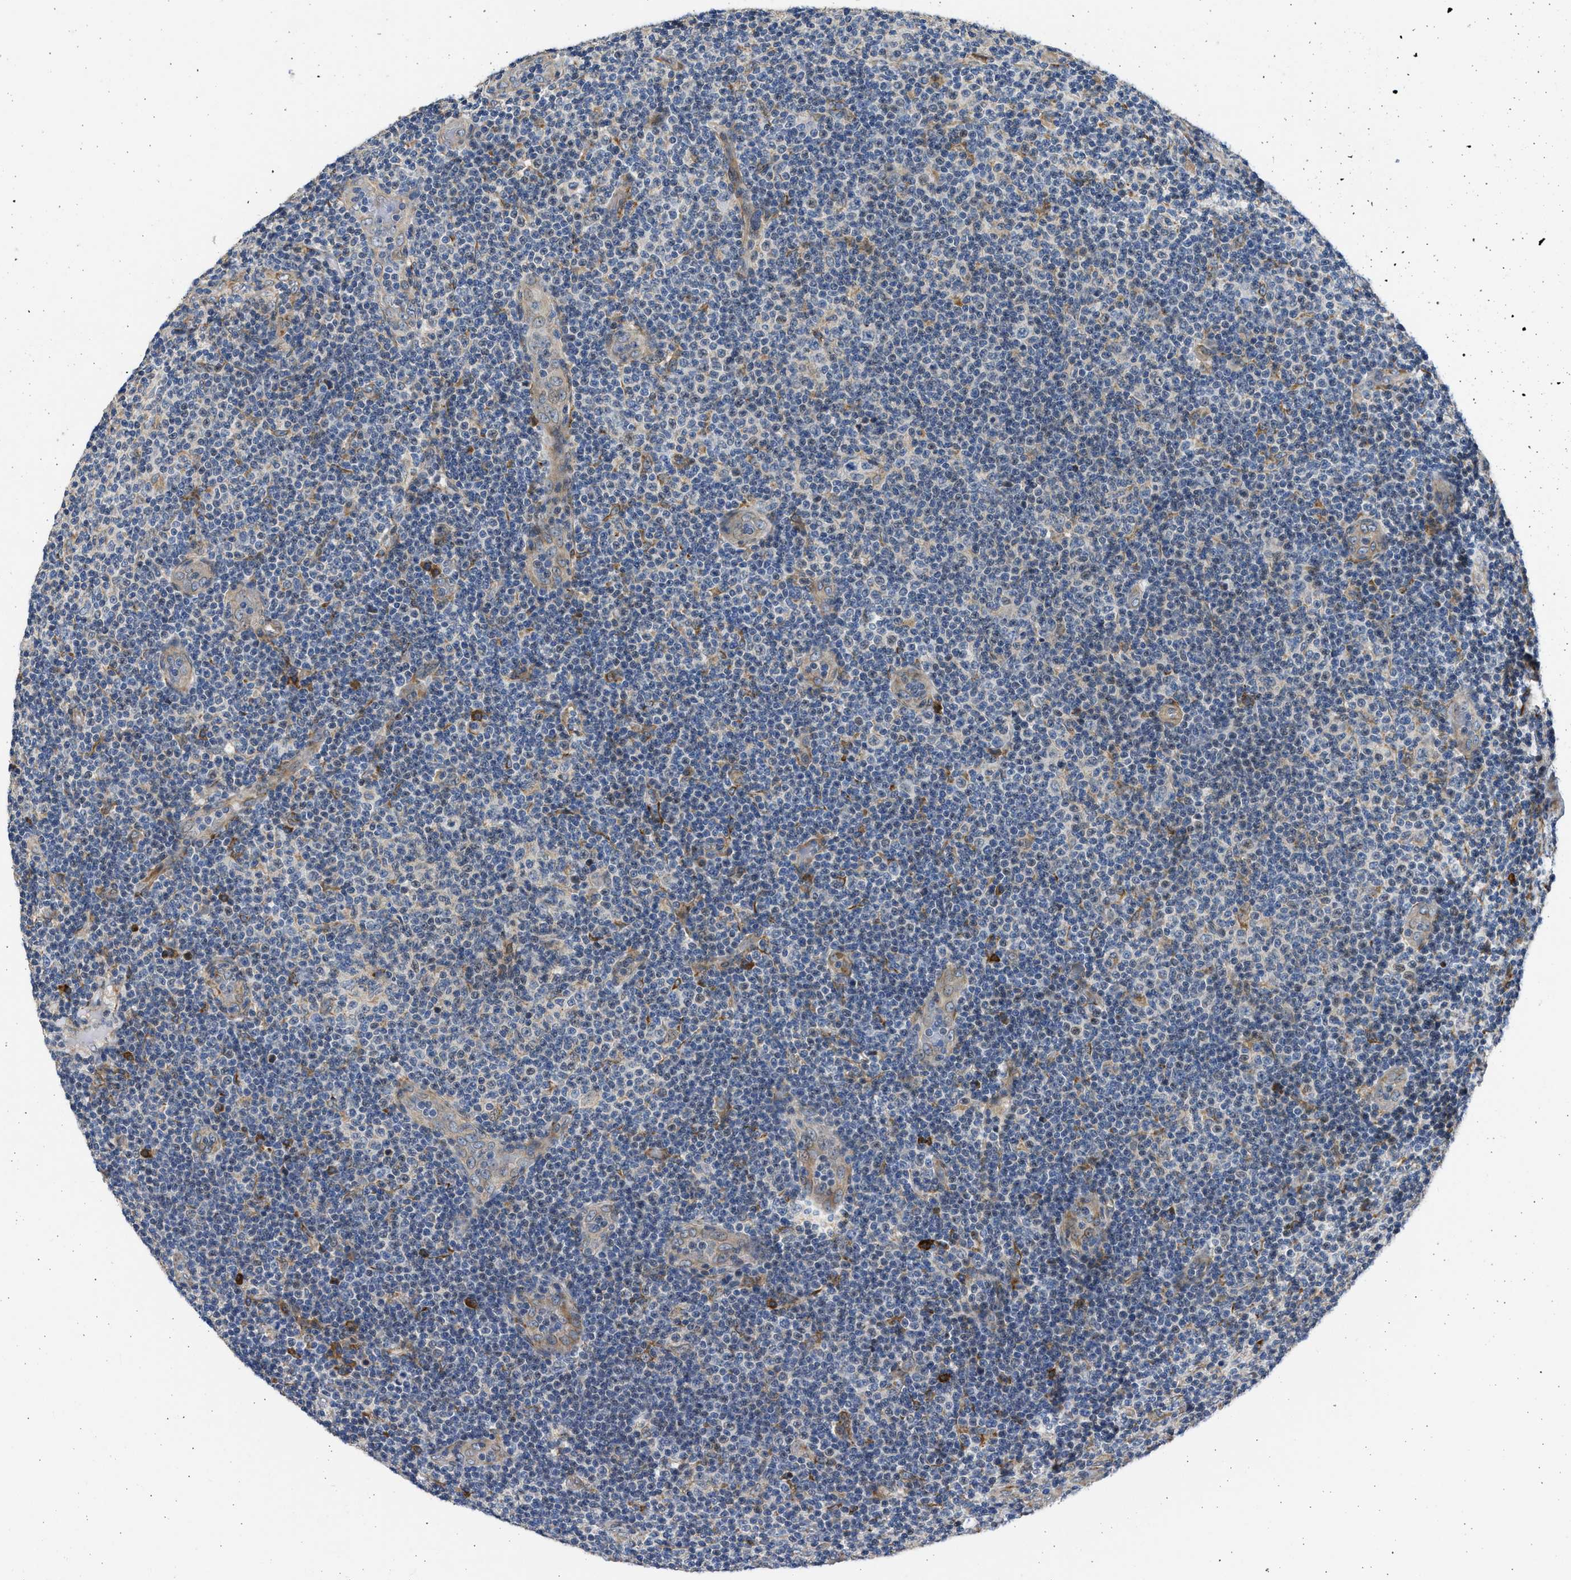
{"staining": {"intensity": "weak", "quantity": "<25%", "location": "cytoplasmic/membranous"}, "tissue": "lymphoma", "cell_type": "Tumor cells", "image_type": "cancer", "snomed": [{"axis": "morphology", "description": "Malignant lymphoma, non-Hodgkin's type, Low grade"}, {"axis": "topography", "description": "Lymph node"}], "caption": "IHC of human malignant lymphoma, non-Hodgkin's type (low-grade) reveals no positivity in tumor cells.", "gene": "PLD2", "patient": {"sex": "male", "age": 83}}